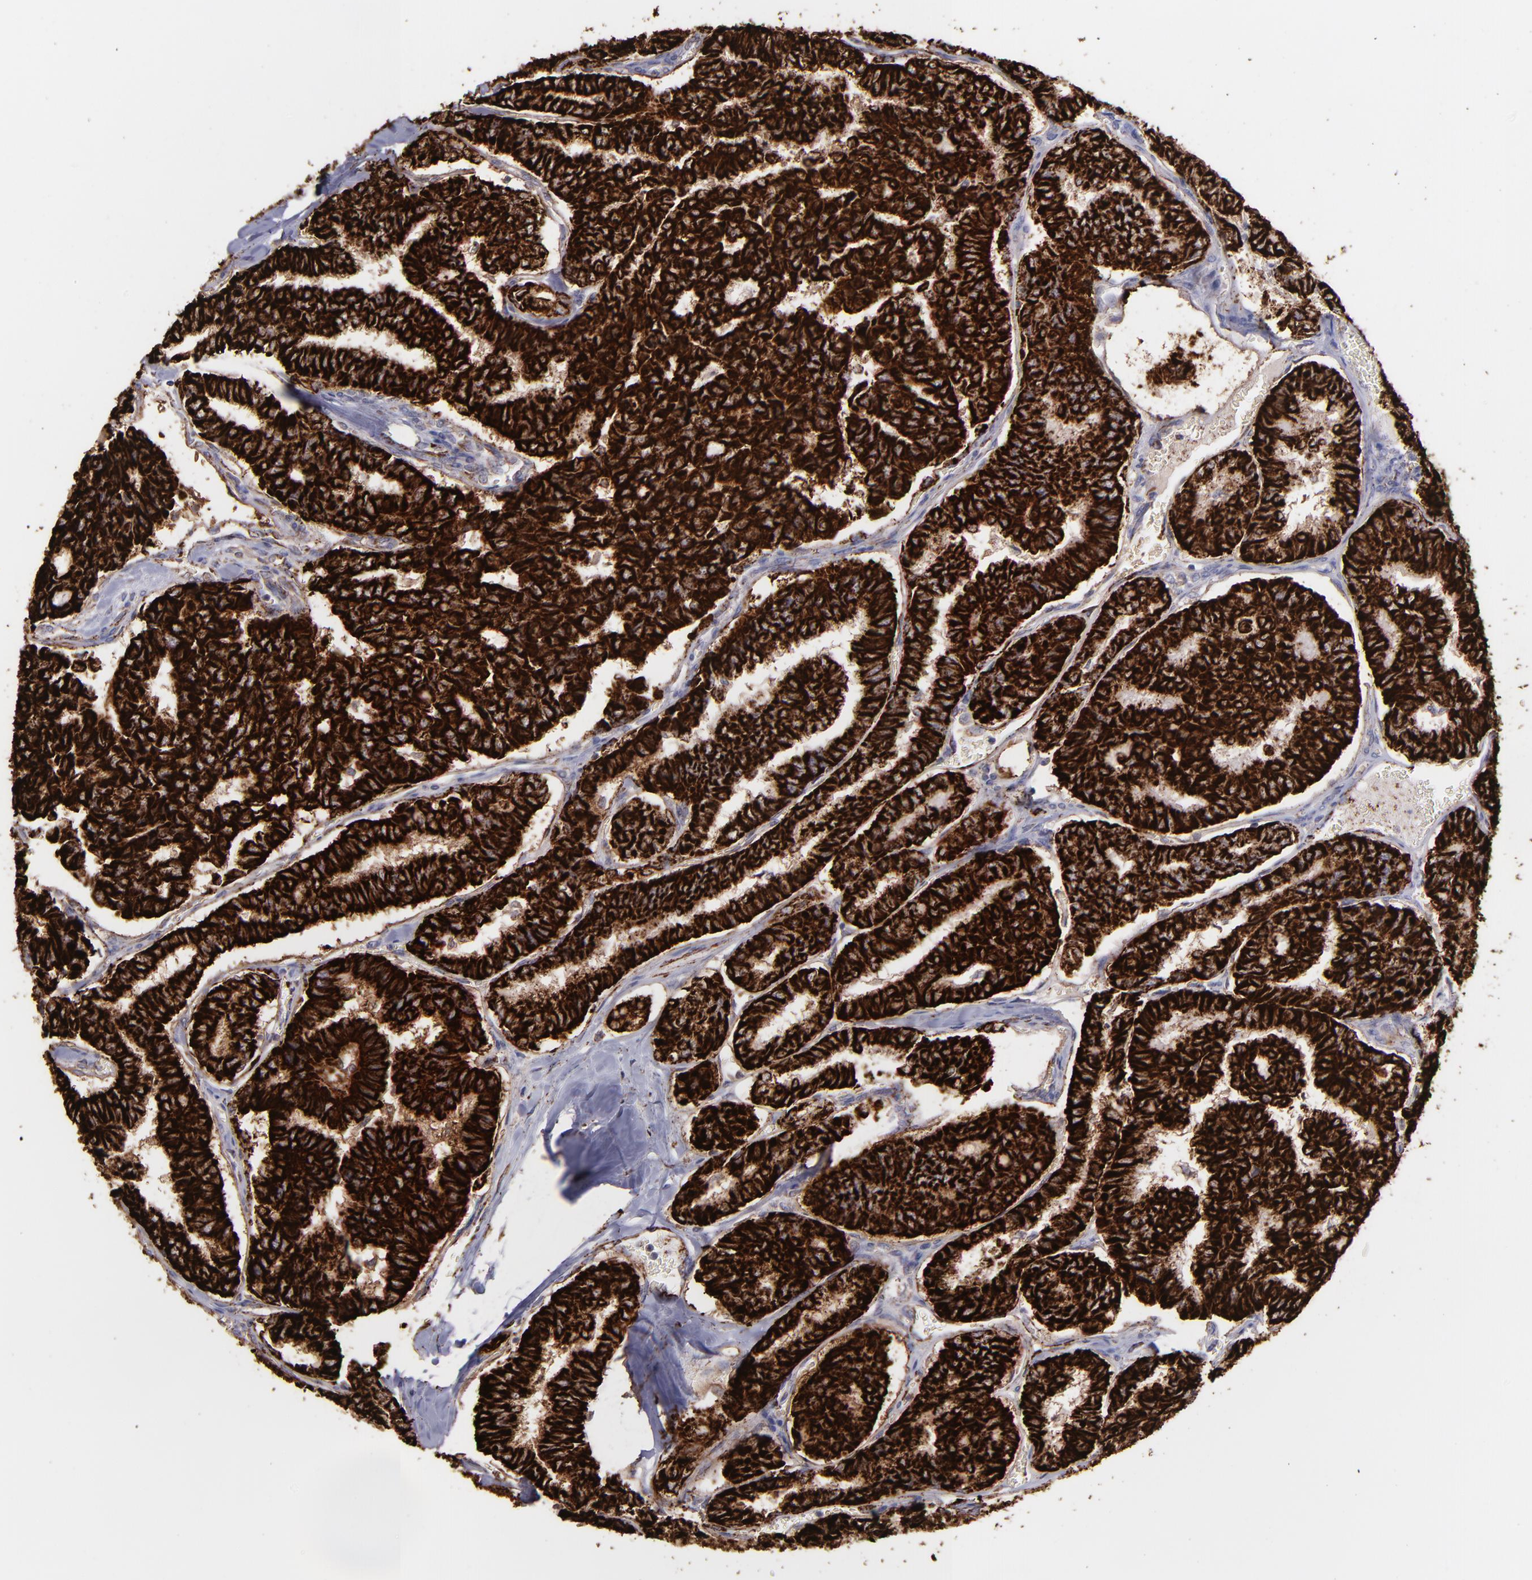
{"staining": {"intensity": "strong", "quantity": ">75%", "location": "cytoplasmic/membranous"}, "tissue": "thyroid cancer", "cell_type": "Tumor cells", "image_type": "cancer", "snomed": [{"axis": "morphology", "description": "Papillary adenocarcinoma, NOS"}, {"axis": "topography", "description": "Thyroid gland"}], "caption": "Immunohistochemical staining of human papillary adenocarcinoma (thyroid) demonstrates strong cytoplasmic/membranous protein positivity in about >75% of tumor cells. Using DAB (3,3'-diaminobenzidine) (brown) and hematoxylin (blue) stains, captured at high magnification using brightfield microscopy.", "gene": "MAOB", "patient": {"sex": "female", "age": 35}}